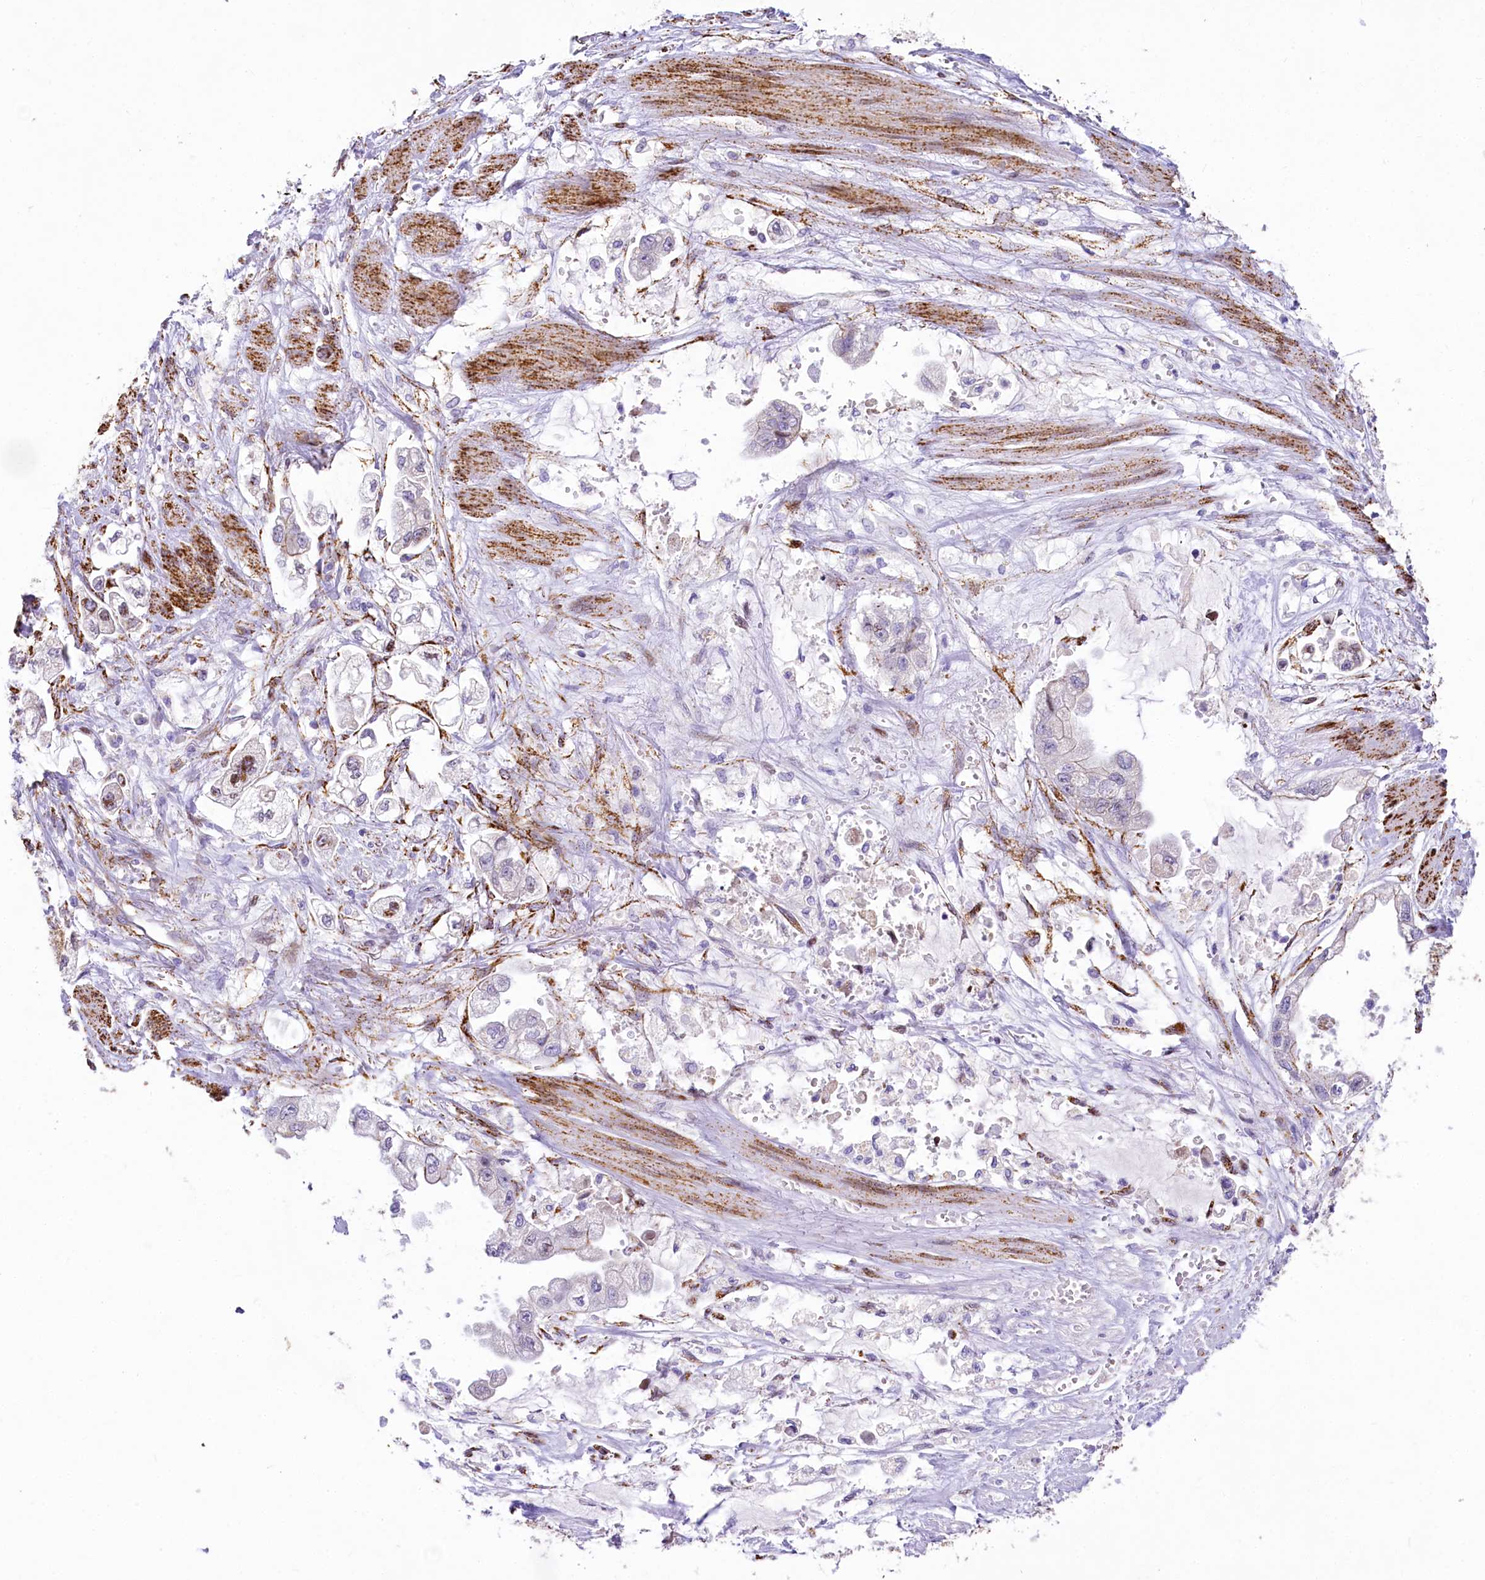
{"staining": {"intensity": "negative", "quantity": "none", "location": "none"}, "tissue": "stomach cancer", "cell_type": "Tumor cells", "image_type": "cancer", "snomed": [{"axis": "morphology", "description": "Adenocarcinoma, NOS"}, {"axis": "topography", "description": "Stomach"}], "caption": "Tumor cells are negative for brown protein staining in stomach cancer.", "gene": "PPIP5K2", "patient": {"sex": "male", "age": 62}}